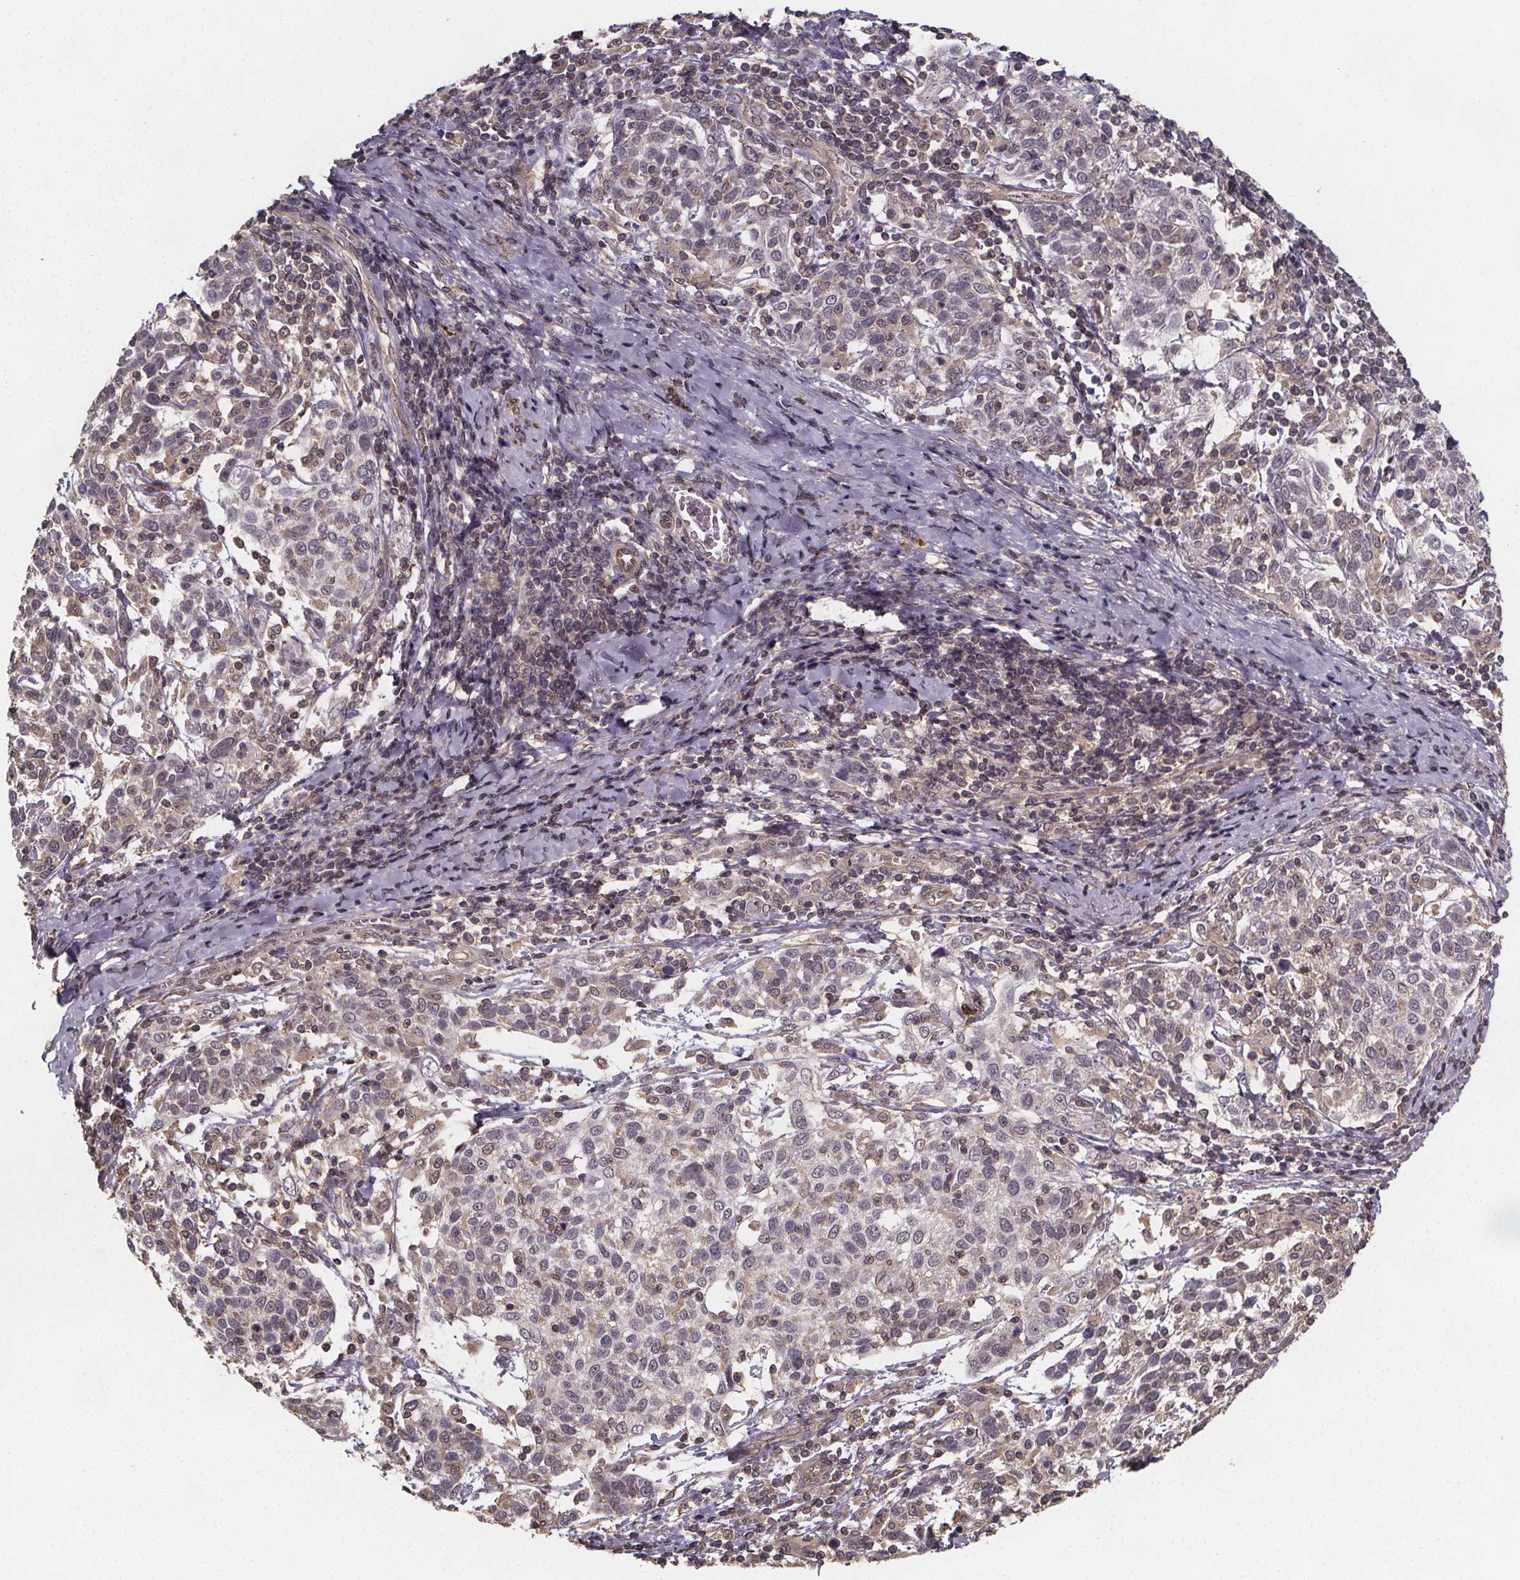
{"staining": {"intensity": "weak", "quantity": "<25%", "location": "nuclear"}, "tissue": "cervical cancer", "cell_type": "Tumor cells", "image_type": "cancer", "snomed": [{"axis": "morphology", "description": "Squamous cell carcinoma, NOS"}, {"axis": "topography", "description": "Cervix"}], "caption": "Human cervical cancer stained for a protein using immunohistochemistry (IHC) reveals no positivity in tumor cells.", "gene": "PIERCE2", "patient": {"sex": "female", "age": 61}}